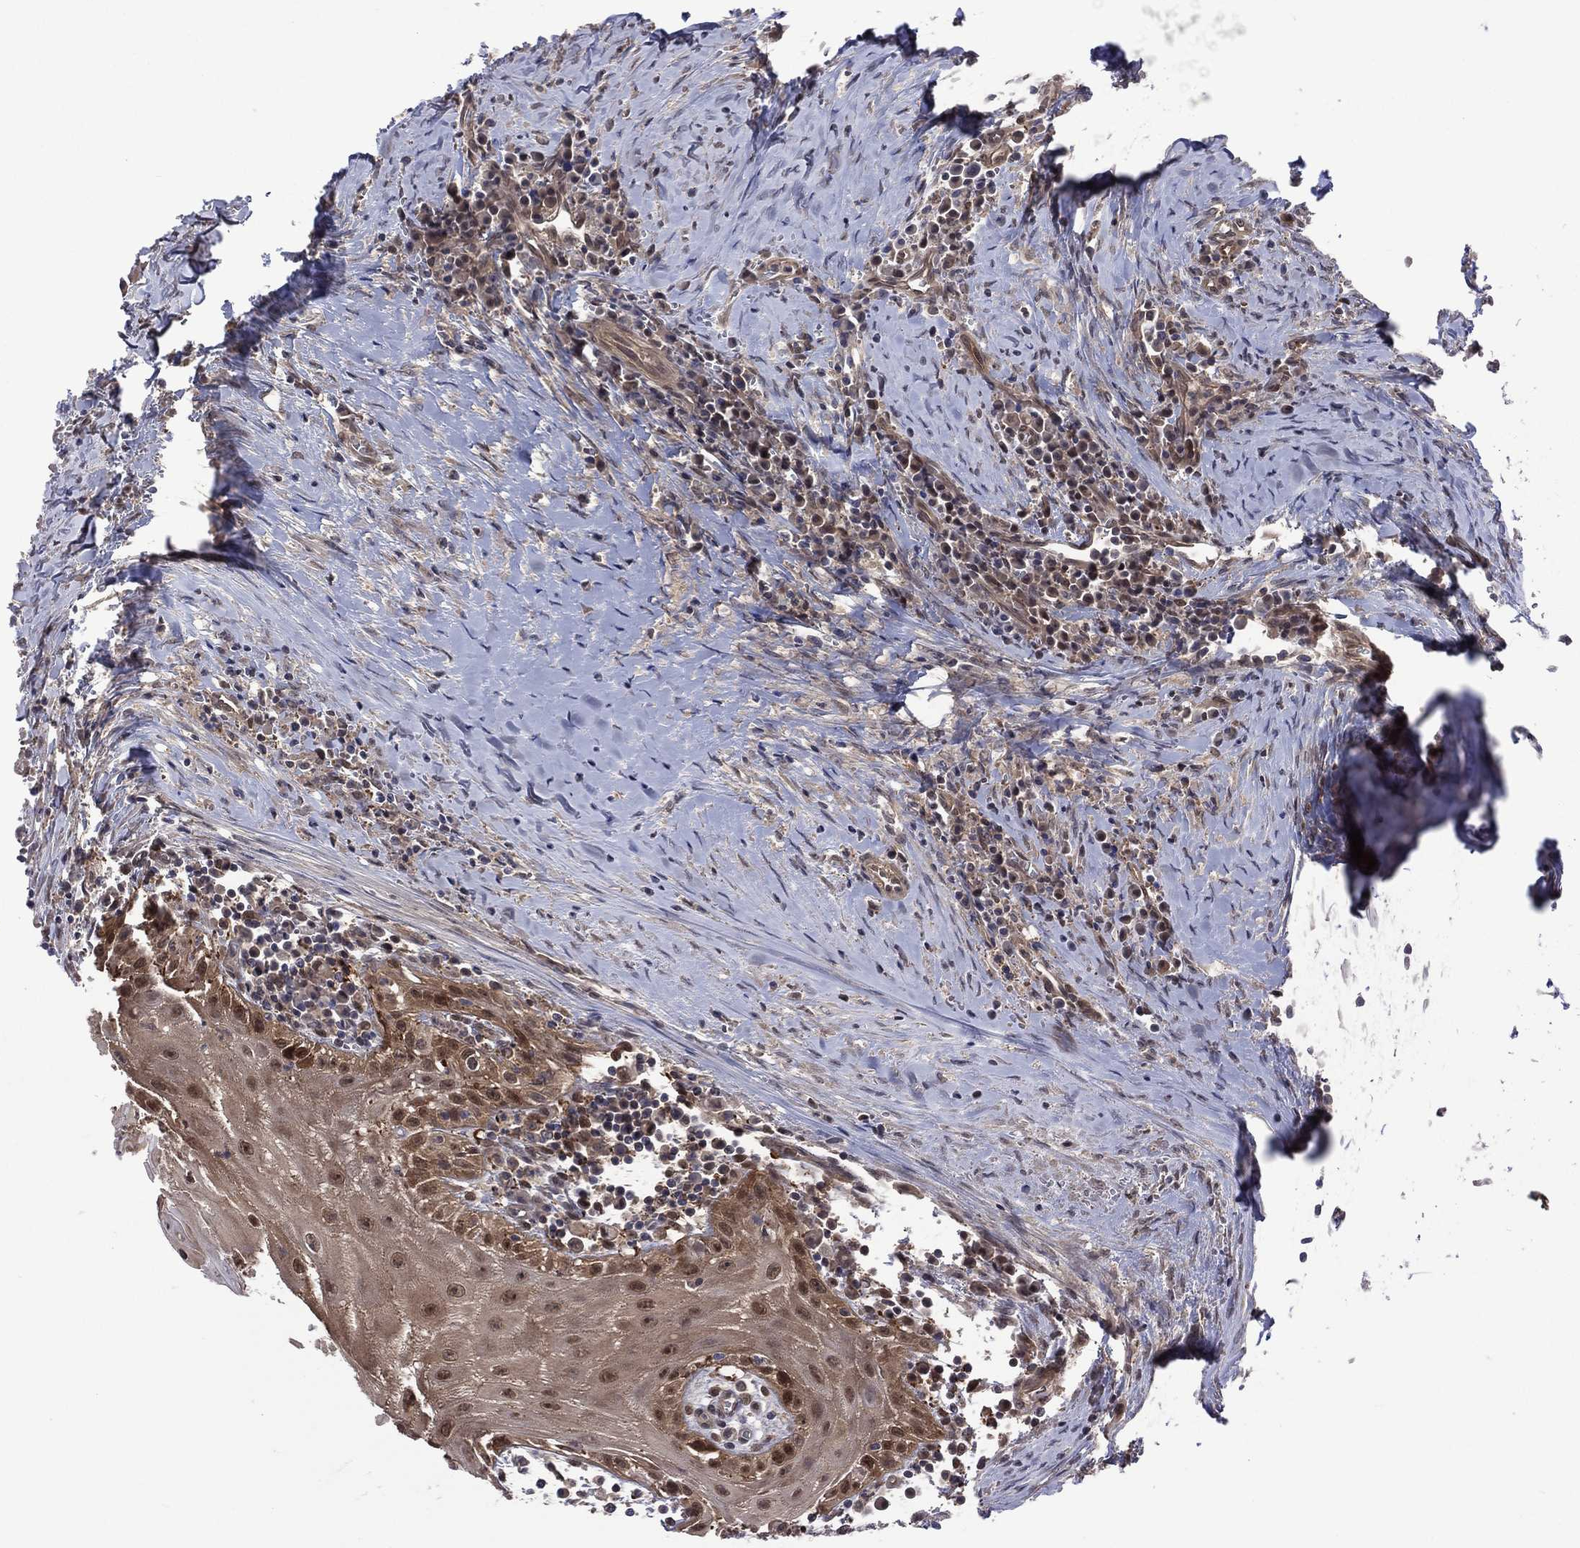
{"staining": {"intensity": "strong", "quantity": "<25%", "location": "cytoplasmic/membranous,nuclear"}, "tissue": "head and neck cancer", "cell_type": "Tumor cells", "image_type": "cancer", "snomed": [{"axis": "morphology", "description": "Squamous cell carcinoma, NOS"}, {"axis": "topography", "description": "Oral tissue"}, {"axis": "topography", "description": "Head-Neck"}], "caption": "The histopathology image displays staining of head and neck cancer, revealing strong cytoplasmic/membranous and nuclear protein positivity (brown color) within tumor cells. (brown staining indicates protein expression, while blue staining denotes nuclei).", "gene": "MTAP", "patient": {"sex": "male", "age": 58}}